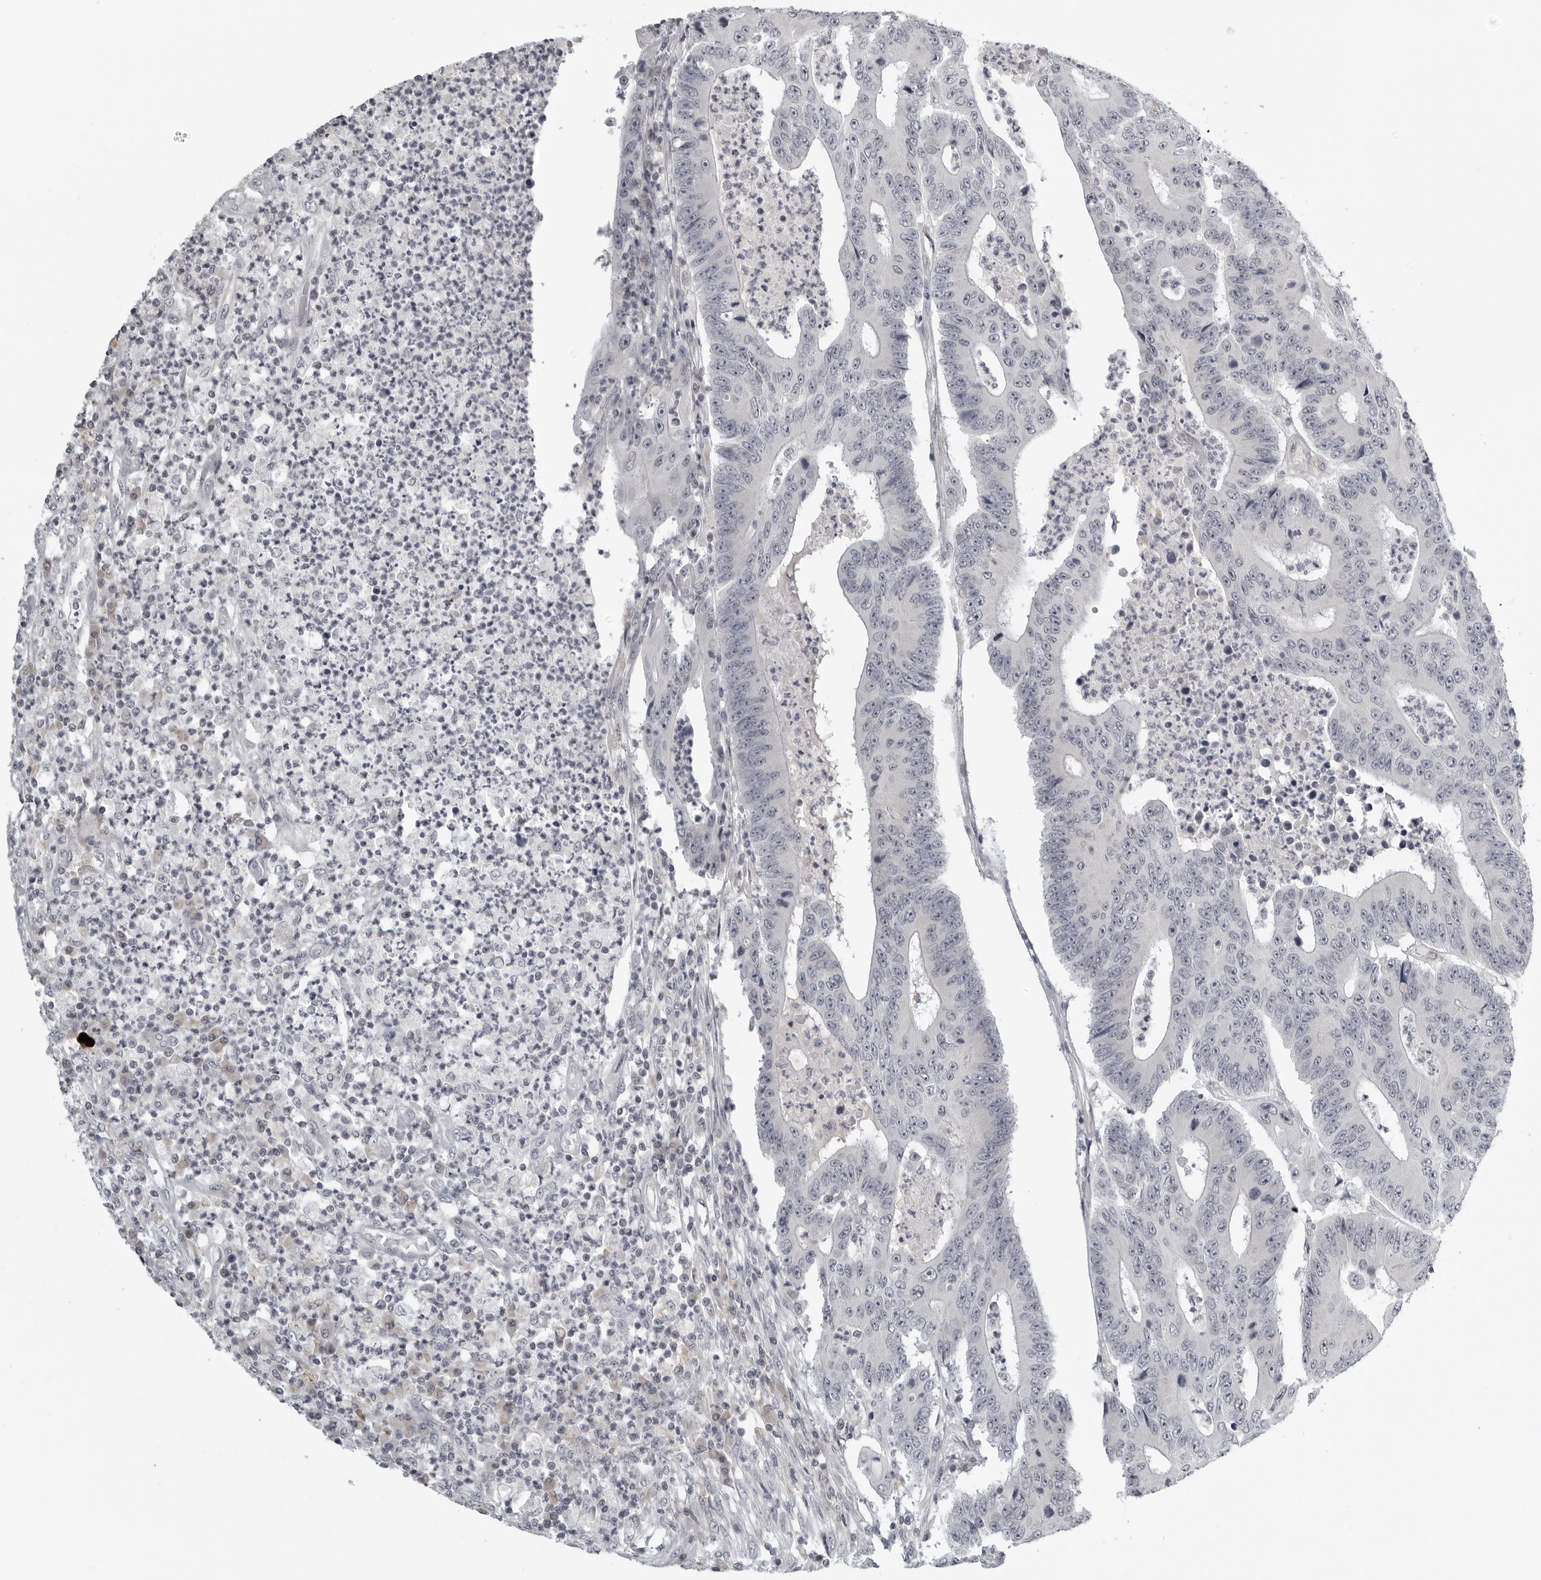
{"staining": {"intensity": "negative", "quantity": "none", "location": "none"}, "tissue": "colorectal cancer", "cell_type": "Tumor cells", "image_type": "cancer", "snomed": [{"axis": "morphology", "description": "Adenocarcinoma, NOS"}, {"axis": "topography", "description": "Colon"}], "caption": "Immunohistochemistry of colorectal cancer displays no expression in tumor cells.", "gene": "TUT4", "patient": {"sex": "male", "age": 83}}